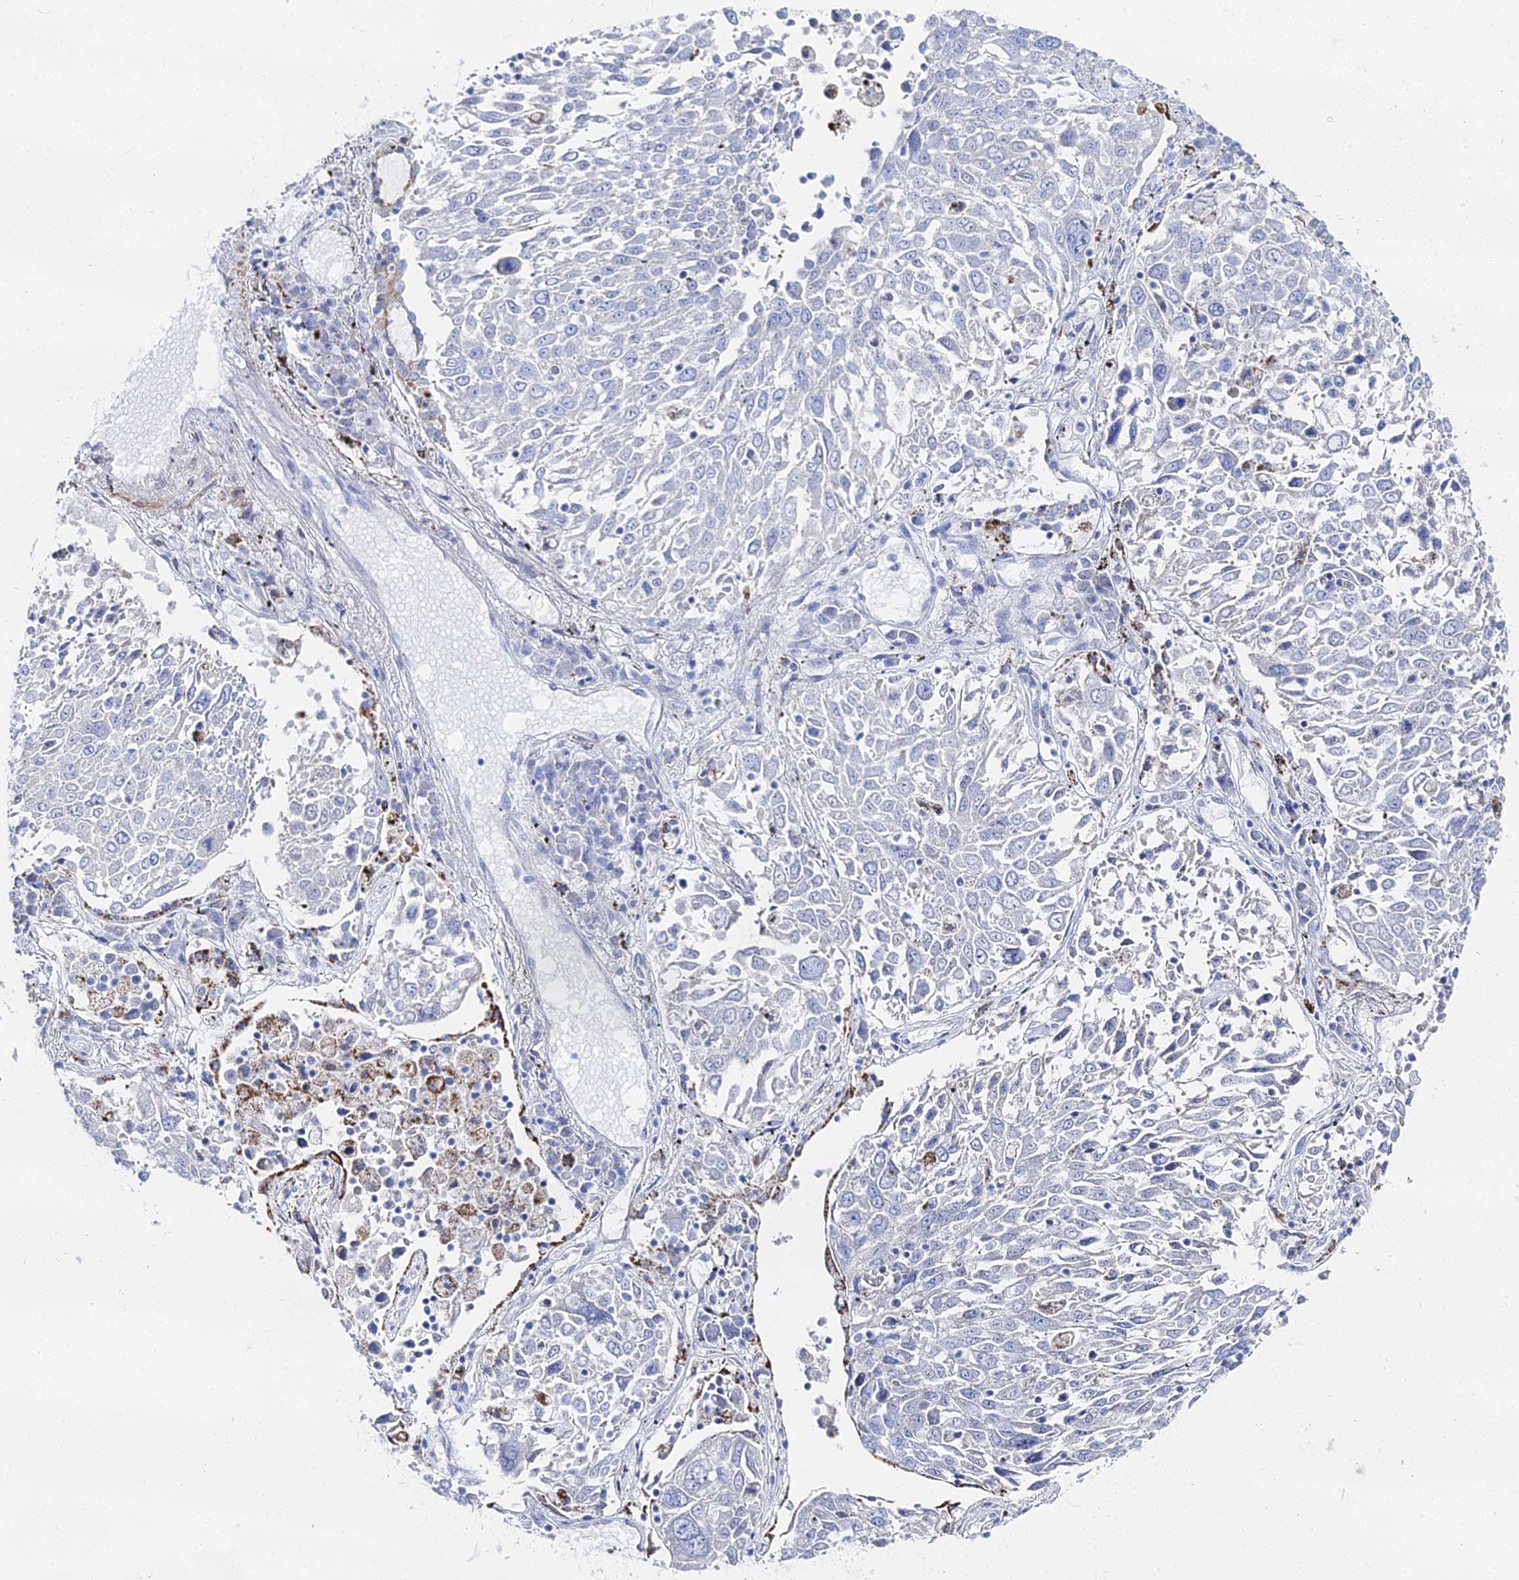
{"staining": {"intensity": "negative", "quantity": "none", "location": "none"}, "tissue": "lung cancer", "cell_type": "Tumor cells", "image_type": "cancer", "snomed": [{"axis": "morphology", "description": "Squamous cell carcinoma, NOS"}, {"axis": "topography", "description": "Lung"}], "caption": "Tumor cells are negative for brown protein staining in squamous cell carcinoma (lung). (DAB (3,3'-diaminobenzidine) immunohistochemistry (IHC) with hematoxylin counter stain).", "gene": "DHX34", "patient": {"sex": "male", "age": 65}}